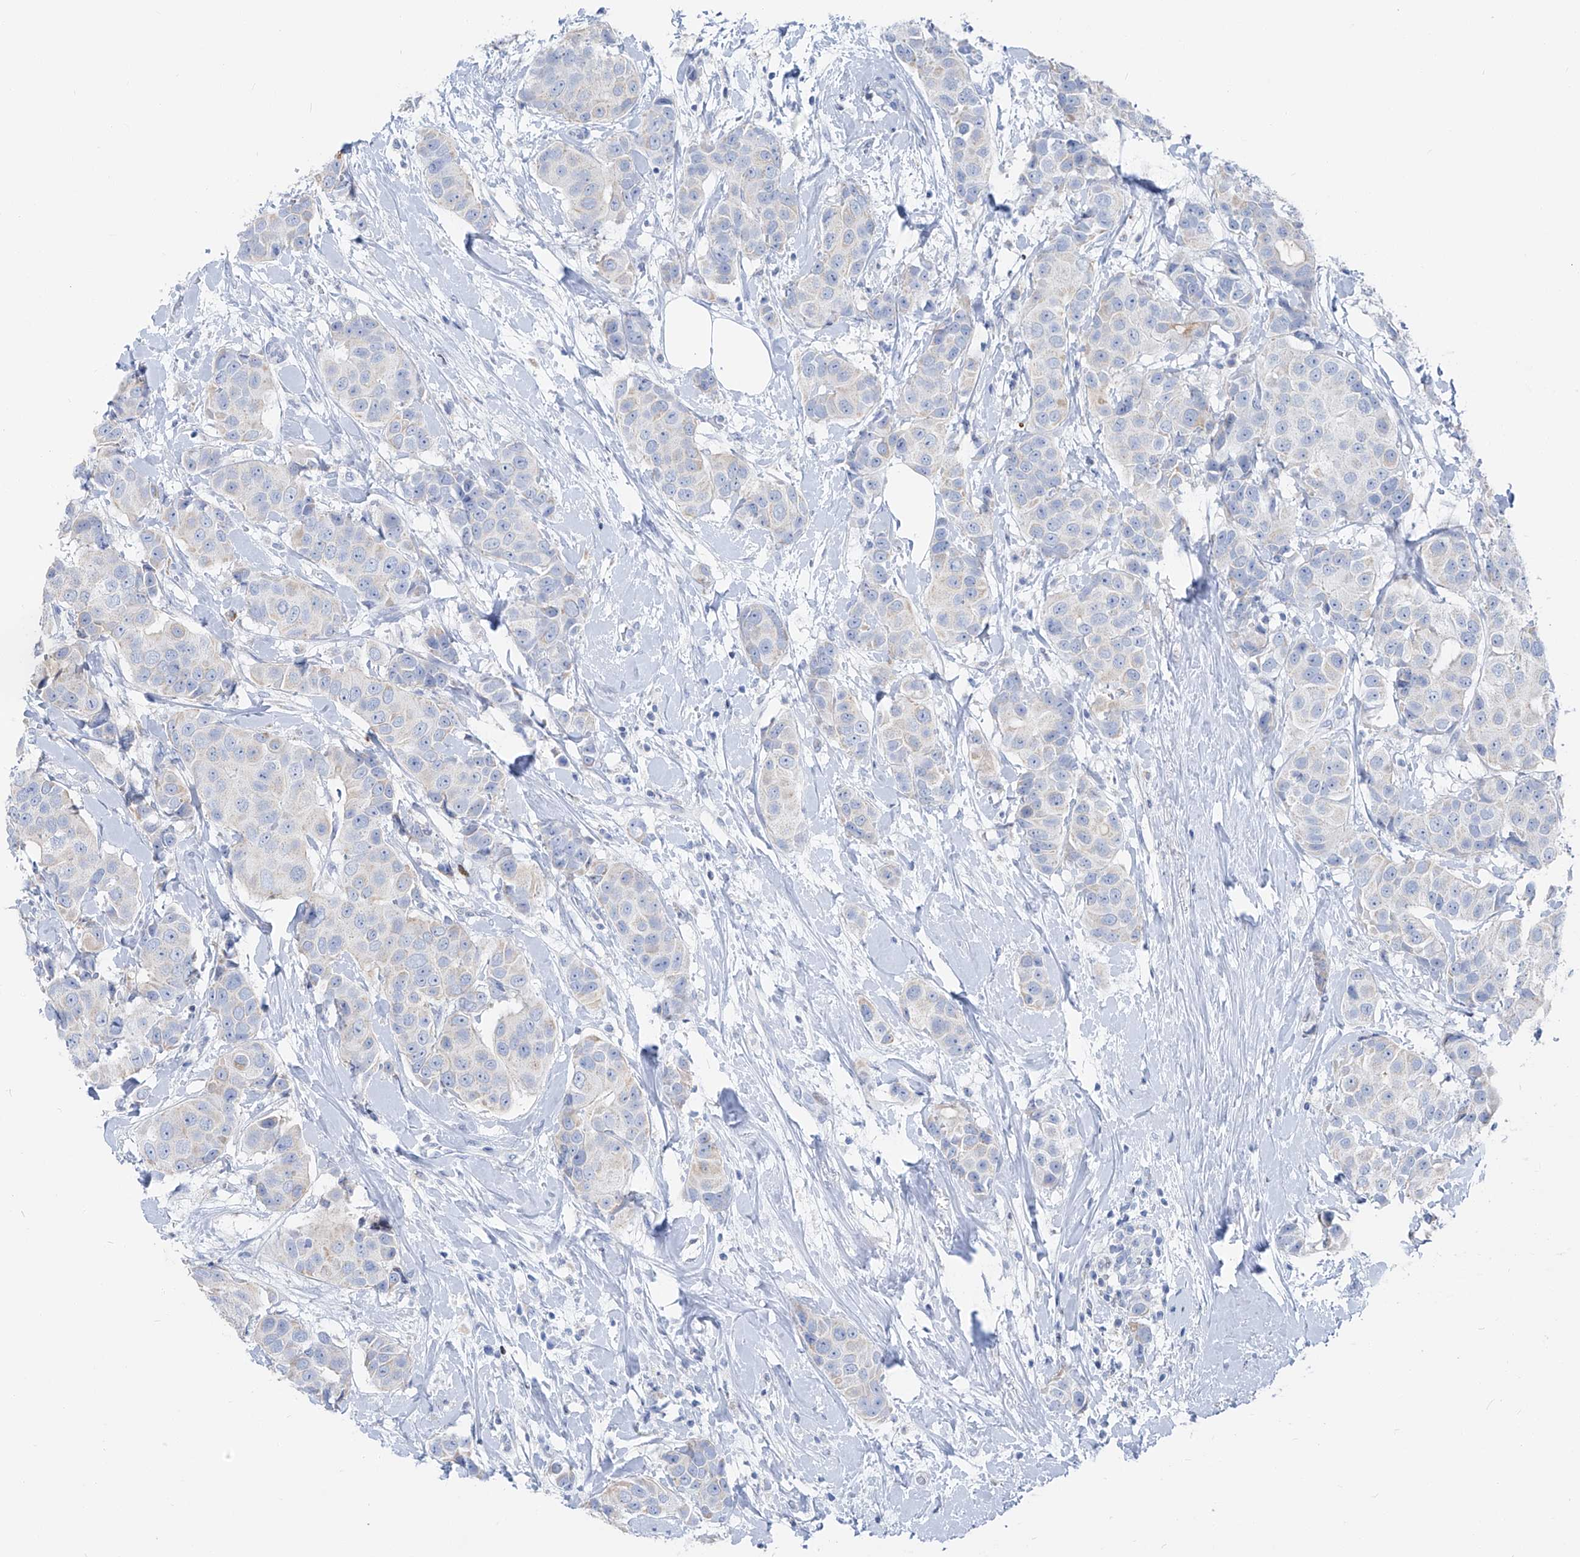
{"staining": {"intensity": "negative", "quantity": "none", "location": "none"}, "tissue": "breast cancer", "cell_type": "Tumor cells", "image_type": "cancer", "snomed": [{"axis": "morphology", "description": "Normal tissue, NOS"}, {"axis": "morphology", "description": "Duct carcinoma"}, {"axis": "topography", "description": "Breast"}], "caption": "Immunohistochemistry (IHC) photomicrograph of neoplastic tissue: breast infiltrating ductal carcinoma stained with DAB (3,3'-diaminobenzidine) shows no significant protein positivity in tumor cells. The staining was performed using DAB (3,3'-diaminobenzidine) to visualize the protein expression in brown, while the nuclei were stained in blue with hematoxylin (Magnification: 20x).", "gene": "FRS3", "patient": {"sex": "female", "age": 39}}